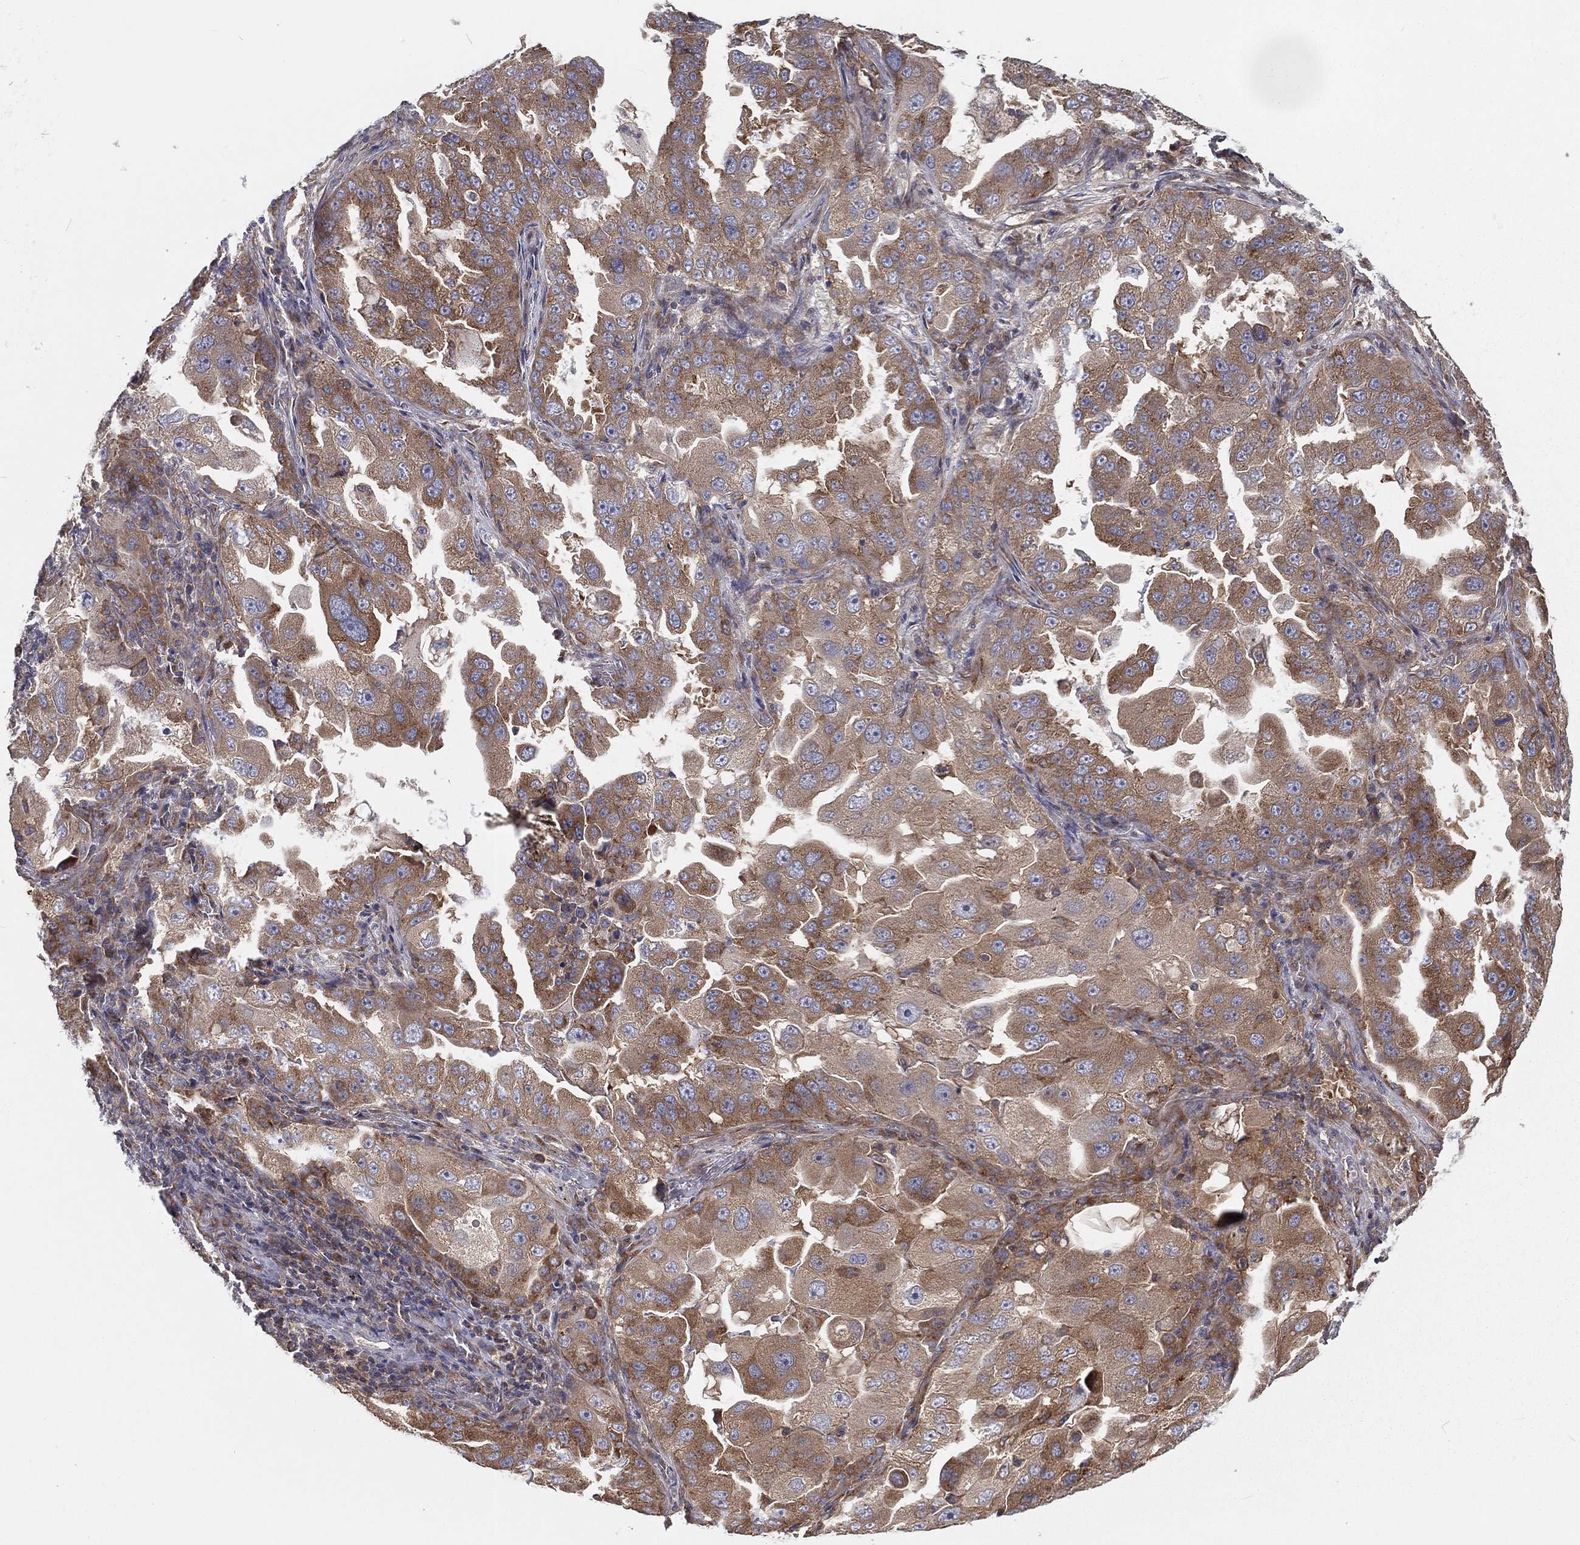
{"staining": {"intensity": "moderate", "quantity": "25%-75%", "location": "cytoplasmic/membranous"}, "tissue": "lung cancer", "cell_type": "Tumor cells", "image_type": "cancer", "snomed": [{"axis": "morphology", "description": "Adenocarcinoma, NOS"}, {"axis": "topography", "description": "Lung"}], "caption": "Immunohistochemical staining of adenocarcinoma (lung) displays medium levels of moderate cytoplasmic/membranous protein expression in about 25%-75% of tumor cells.", "gene": "EIF2B5", "patient": {"sex": "female", "age": 61}}